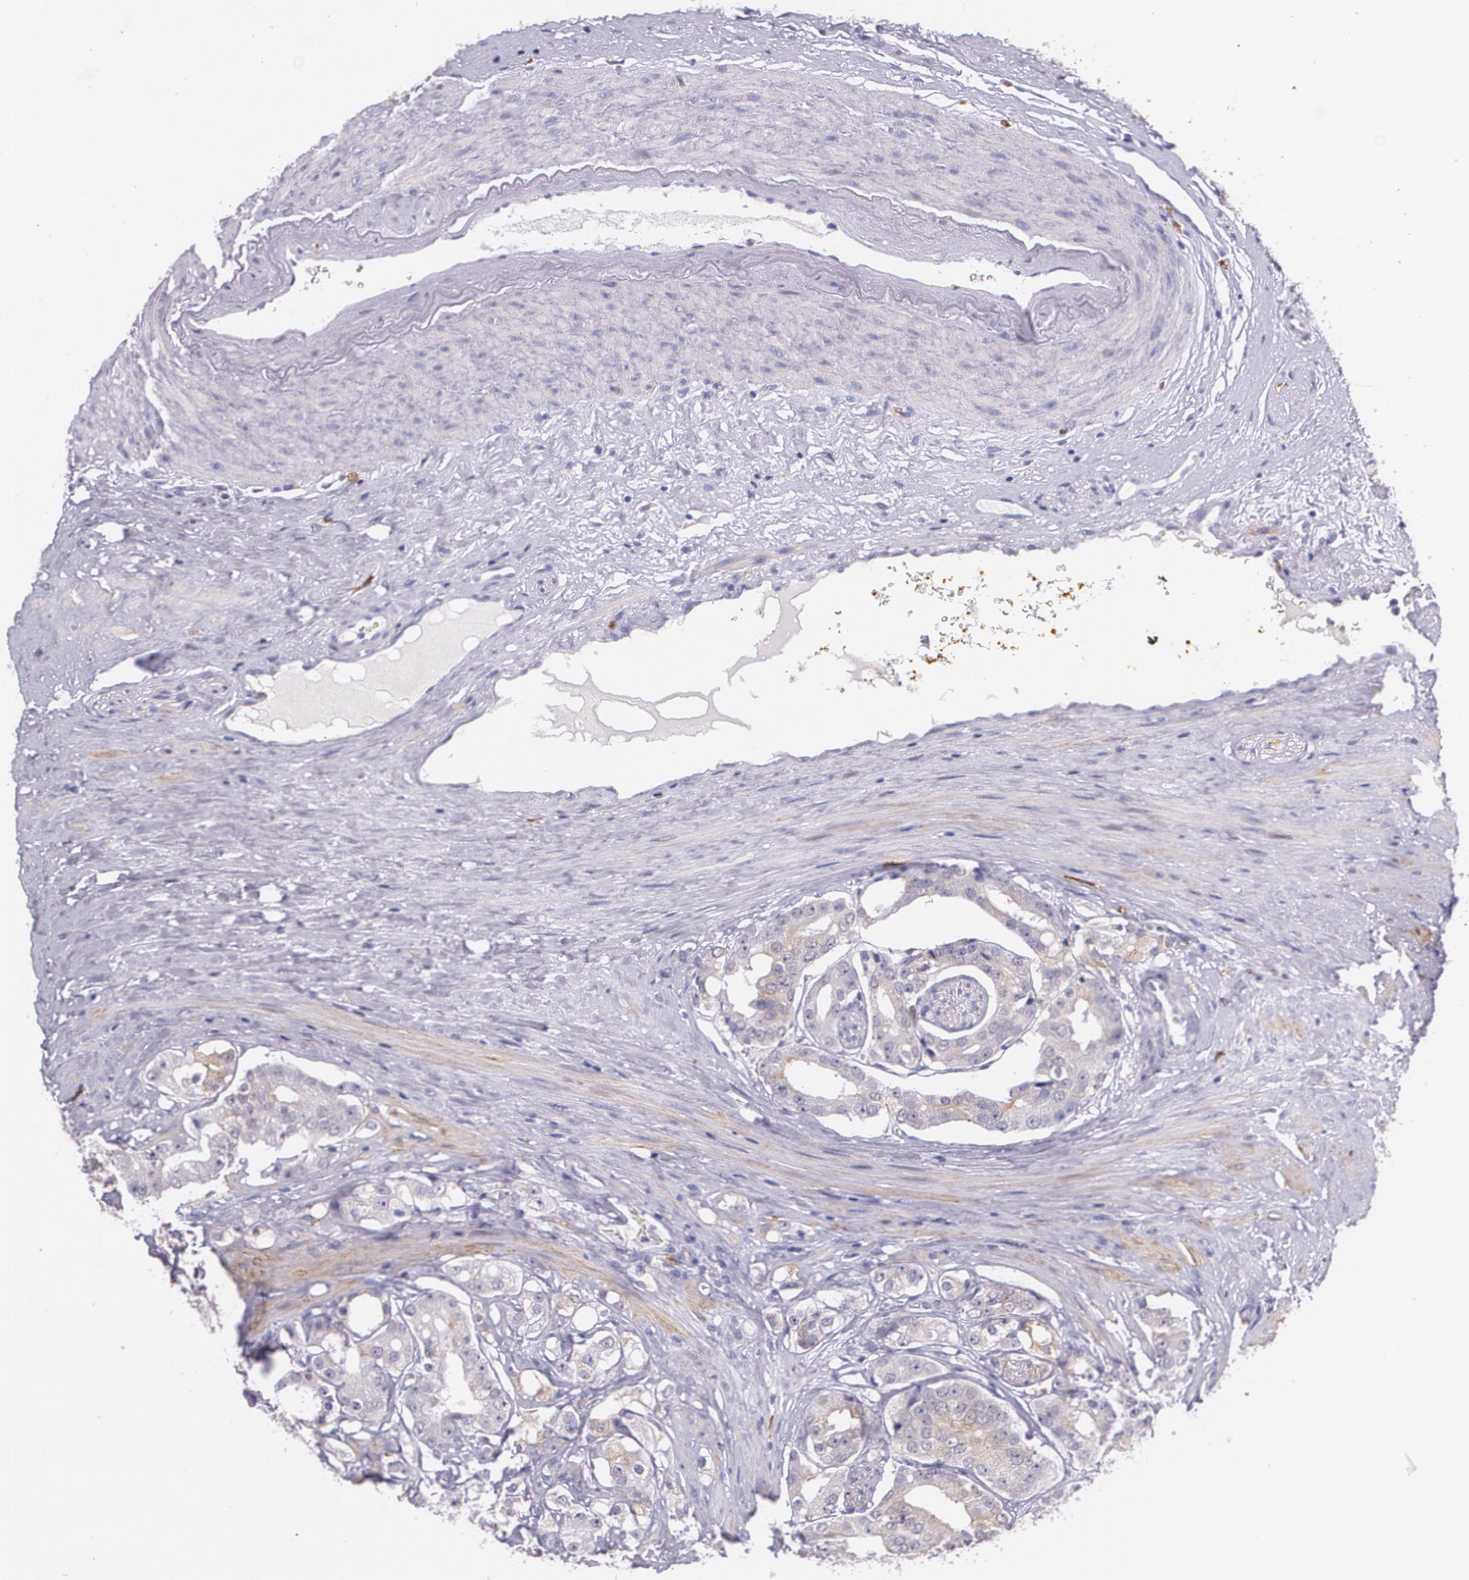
{"staining": {"intensity": "weak", "quantity": "25%-75%", "location": "cytoplasmic/membranous"}, "tissue": "prostate cancer", "cell_type": "Tumor cells", "image_type": "cancer", "snomed": [{"axis": "morphology", "description": "Adenocarcinoma, High grade"}, {"axis": "topography", "description": "Prostate"}], "caption": "Weak cytoplasmic/membranous staining is appreciated in approximately 25%-75% of tumor cells in prostate cancer (high-grade adenocarcinoma). (DAB (3,3'-diaminobenzidine) IHC with brightfield microscopy, high magnification).", "gene": "RTN1", "patient": {"sex": "male", "age": 68}}